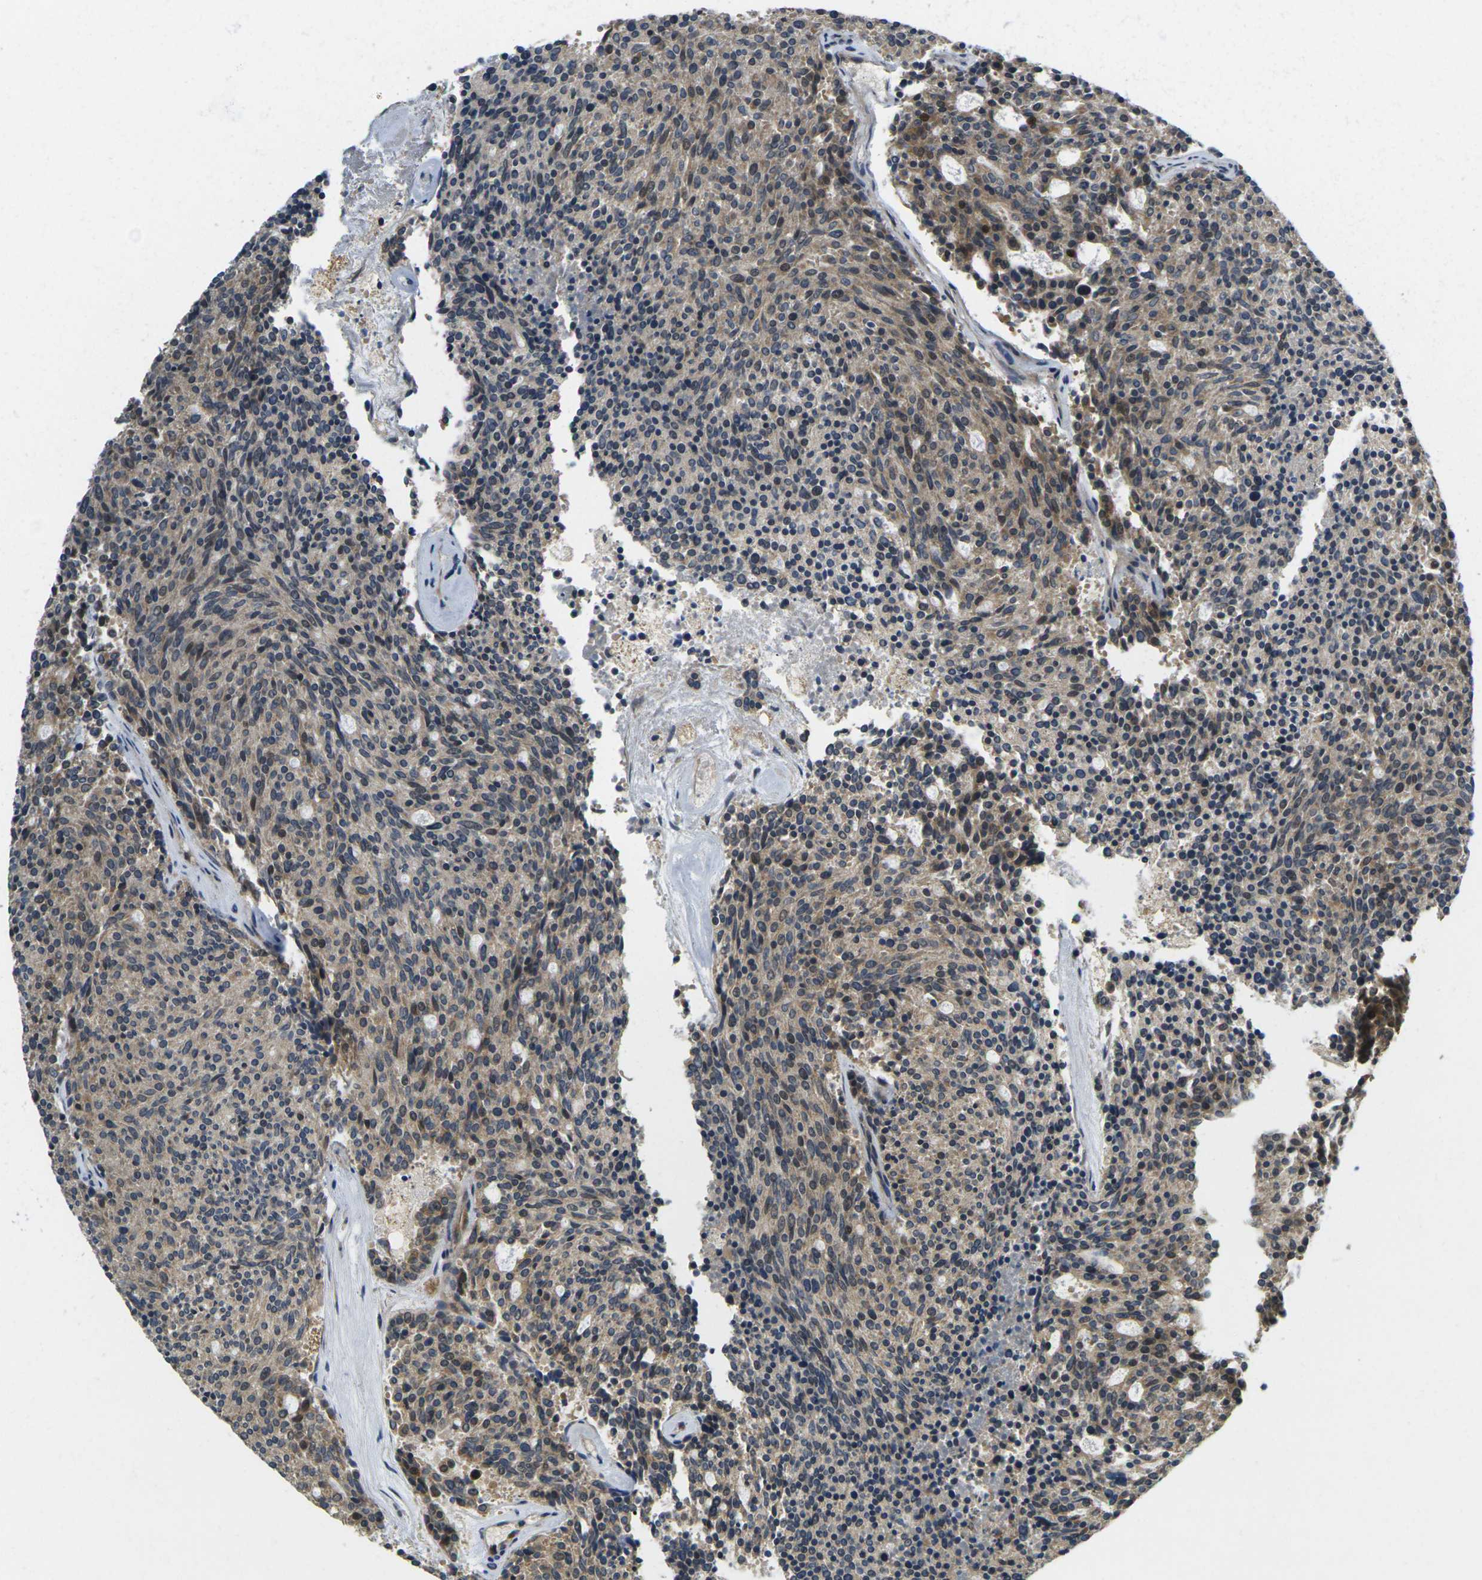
{"staining": {"intensity": "weak", "quantity": "25%-75%", "location": "cytoplasmic/membranous"}, "tissue": "carcinoid", "cell_type": "Tumor cells", "image_type": "cancer", "snomed": [{"axis": "morphology", "description": "Carcinoid, malignant, NOS"}, {"axis": "topography", "description": "Pancreas"}], "caption": "Tumor cells demonstrate low levels of weak cytoplasmic/membranous staining in about 25%-75% of cells in carcinoid.", "gene": "KLHL8", "patient": {"sex": "female", "age": 54}}